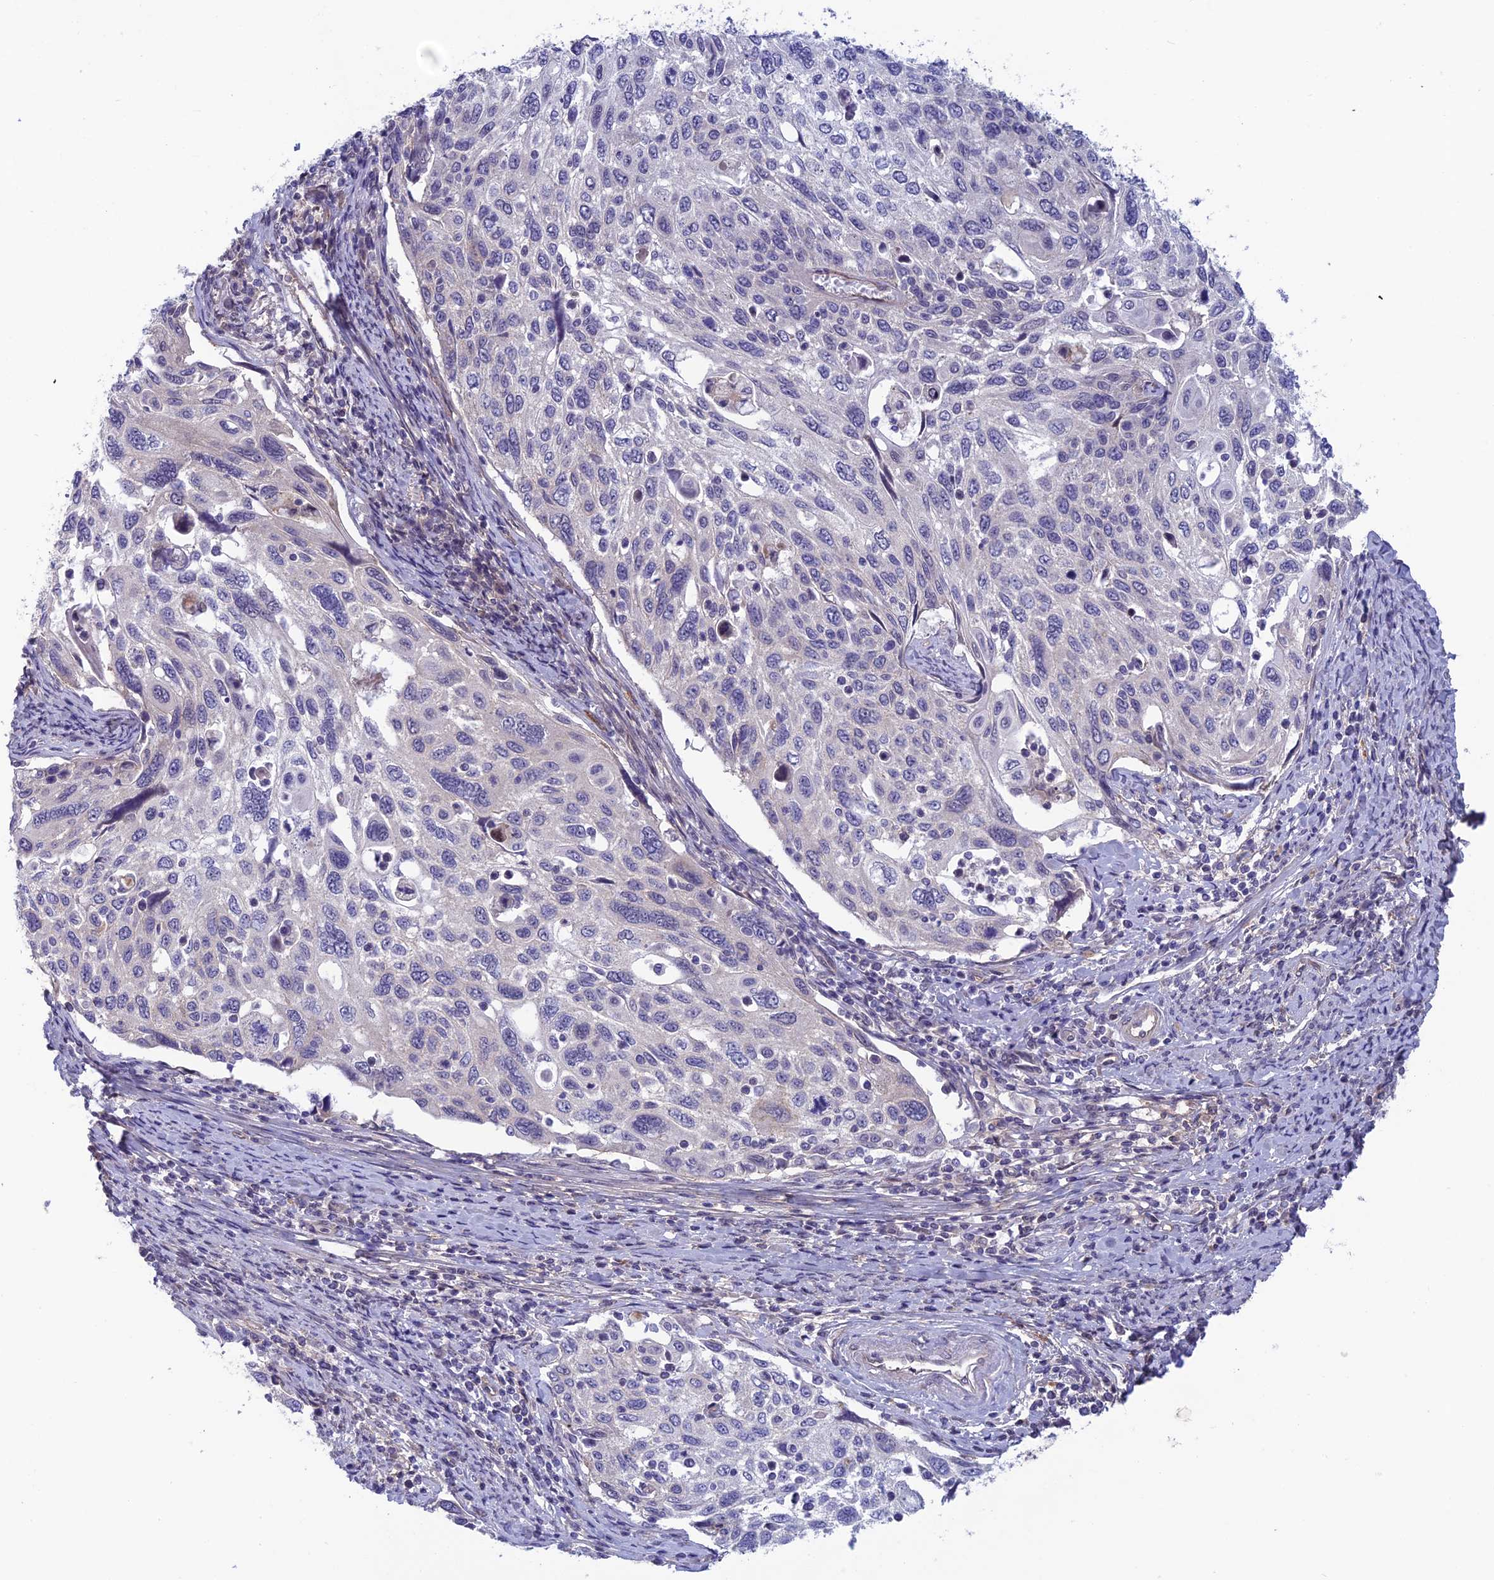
{"staining": {"intensity": "negative", "quantity": "none", "location": "none"}, "tissue": "cervical cancer", "cell_type": "Tumor cells", "image_type": "cancer", "snomed": [{"axis": "morphology", "description": "Squamous cell carcinoma, NOS"}, {"axis": "topography", "description": "Cervix"}], "caption": "Tumor cells are negative for protein expression in human cervical squamous cell carcinoma.", "gene": "FKBPL", "patient": {"sex": "female", "age": 70}}